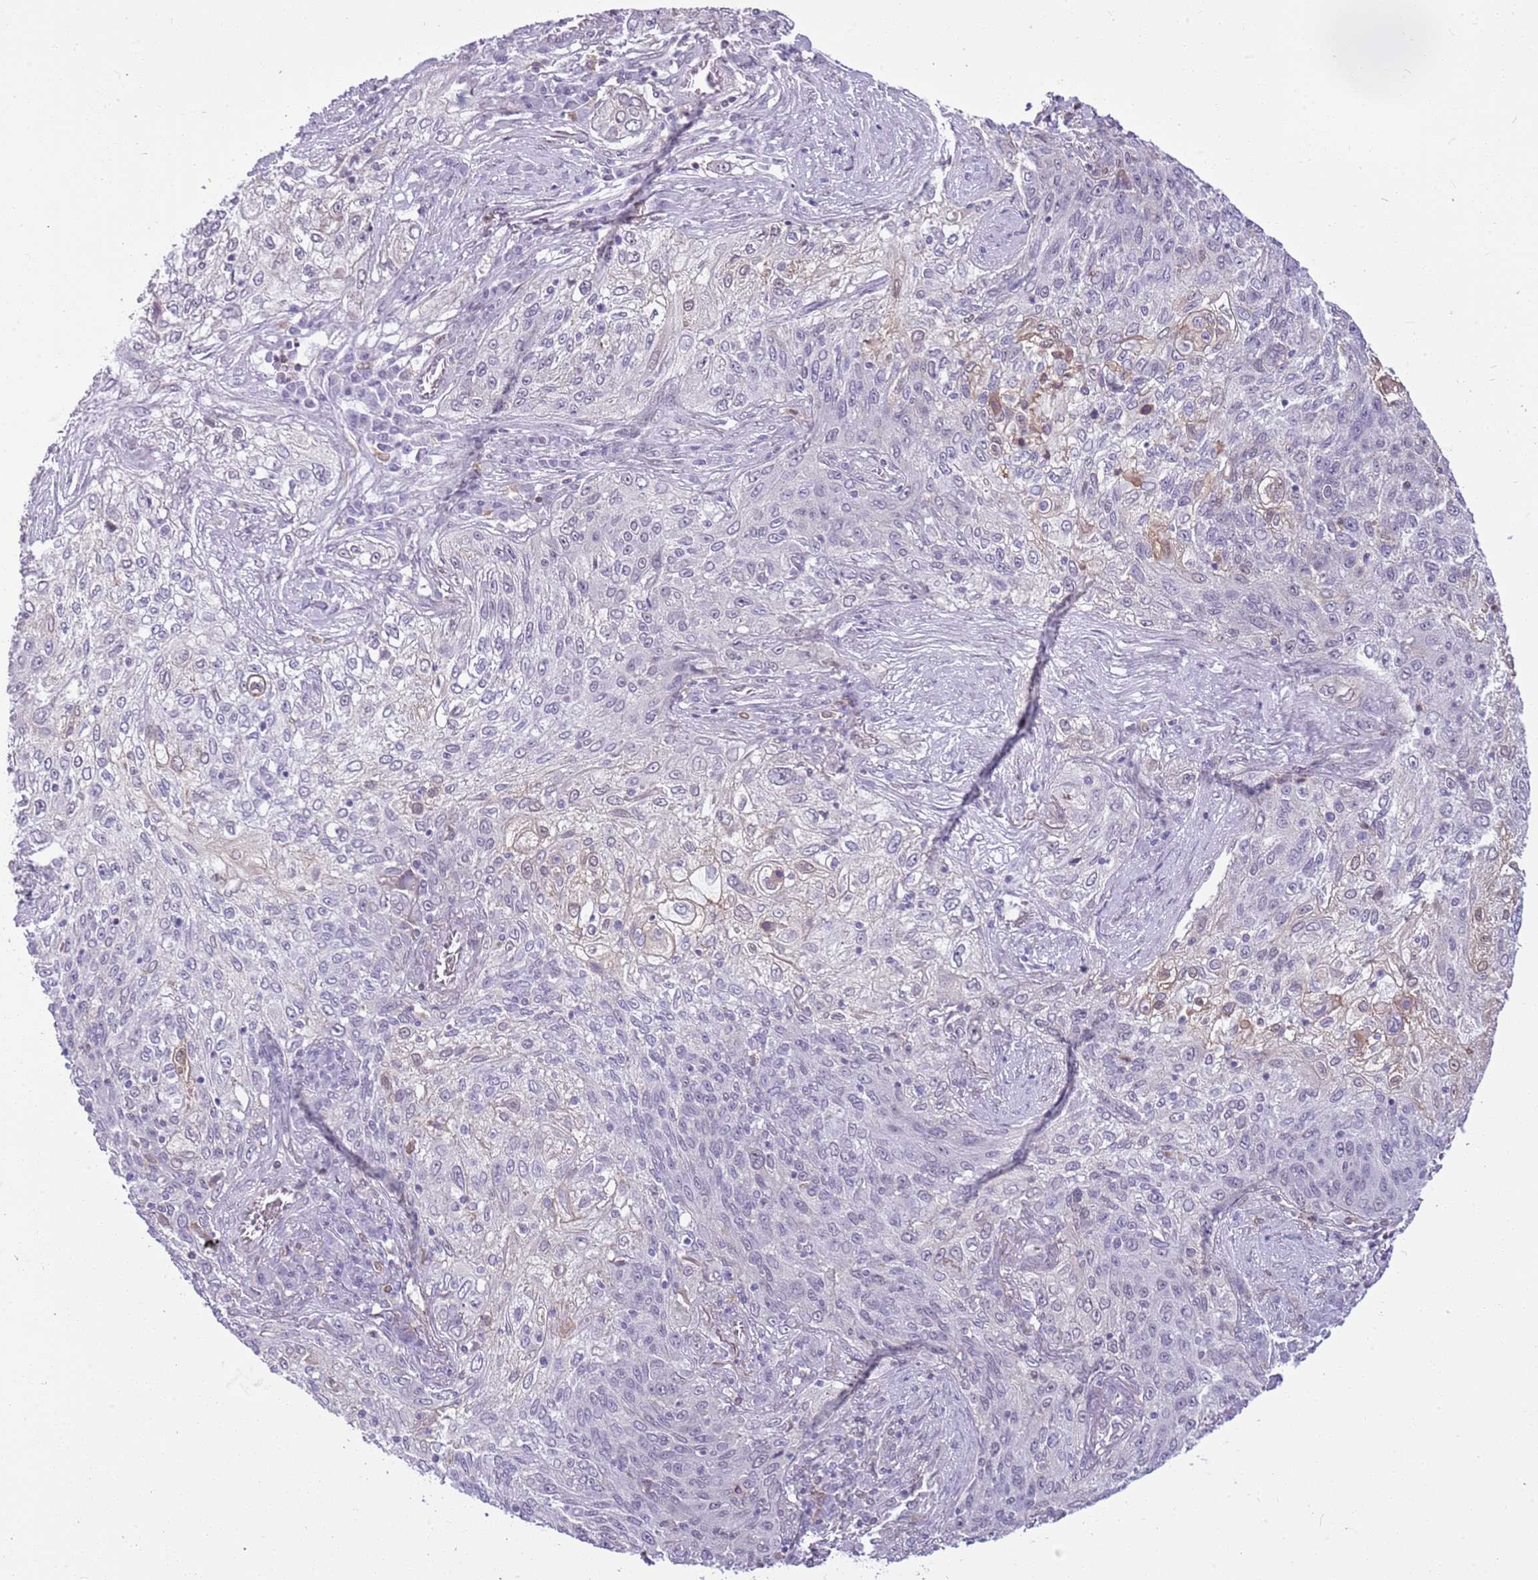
{"staining": {"intensity": "negative", "quantity": "none", "location": "none"}, "tissue": "lung cancer", "cell_type": "Tumor cells", "image_type": "cancer", "snomed": [{"axis": "morphology", "description": "Squamous cell carcinoma, NOS"}, {"axis": "topography", "description": "Lung"}], "caption": "Tumor cells show no significant staining in lung cancer (squamous cell carcinoma). The staining was performed using DAB (3,3'-diaminobenzidine) to visualize the protein expression in brown, while the nuclei were stained in blue with hematoxylin (Magnification: 20x).", "gene": "DHX32", "patient": {"sex": "female", "age": 69}}